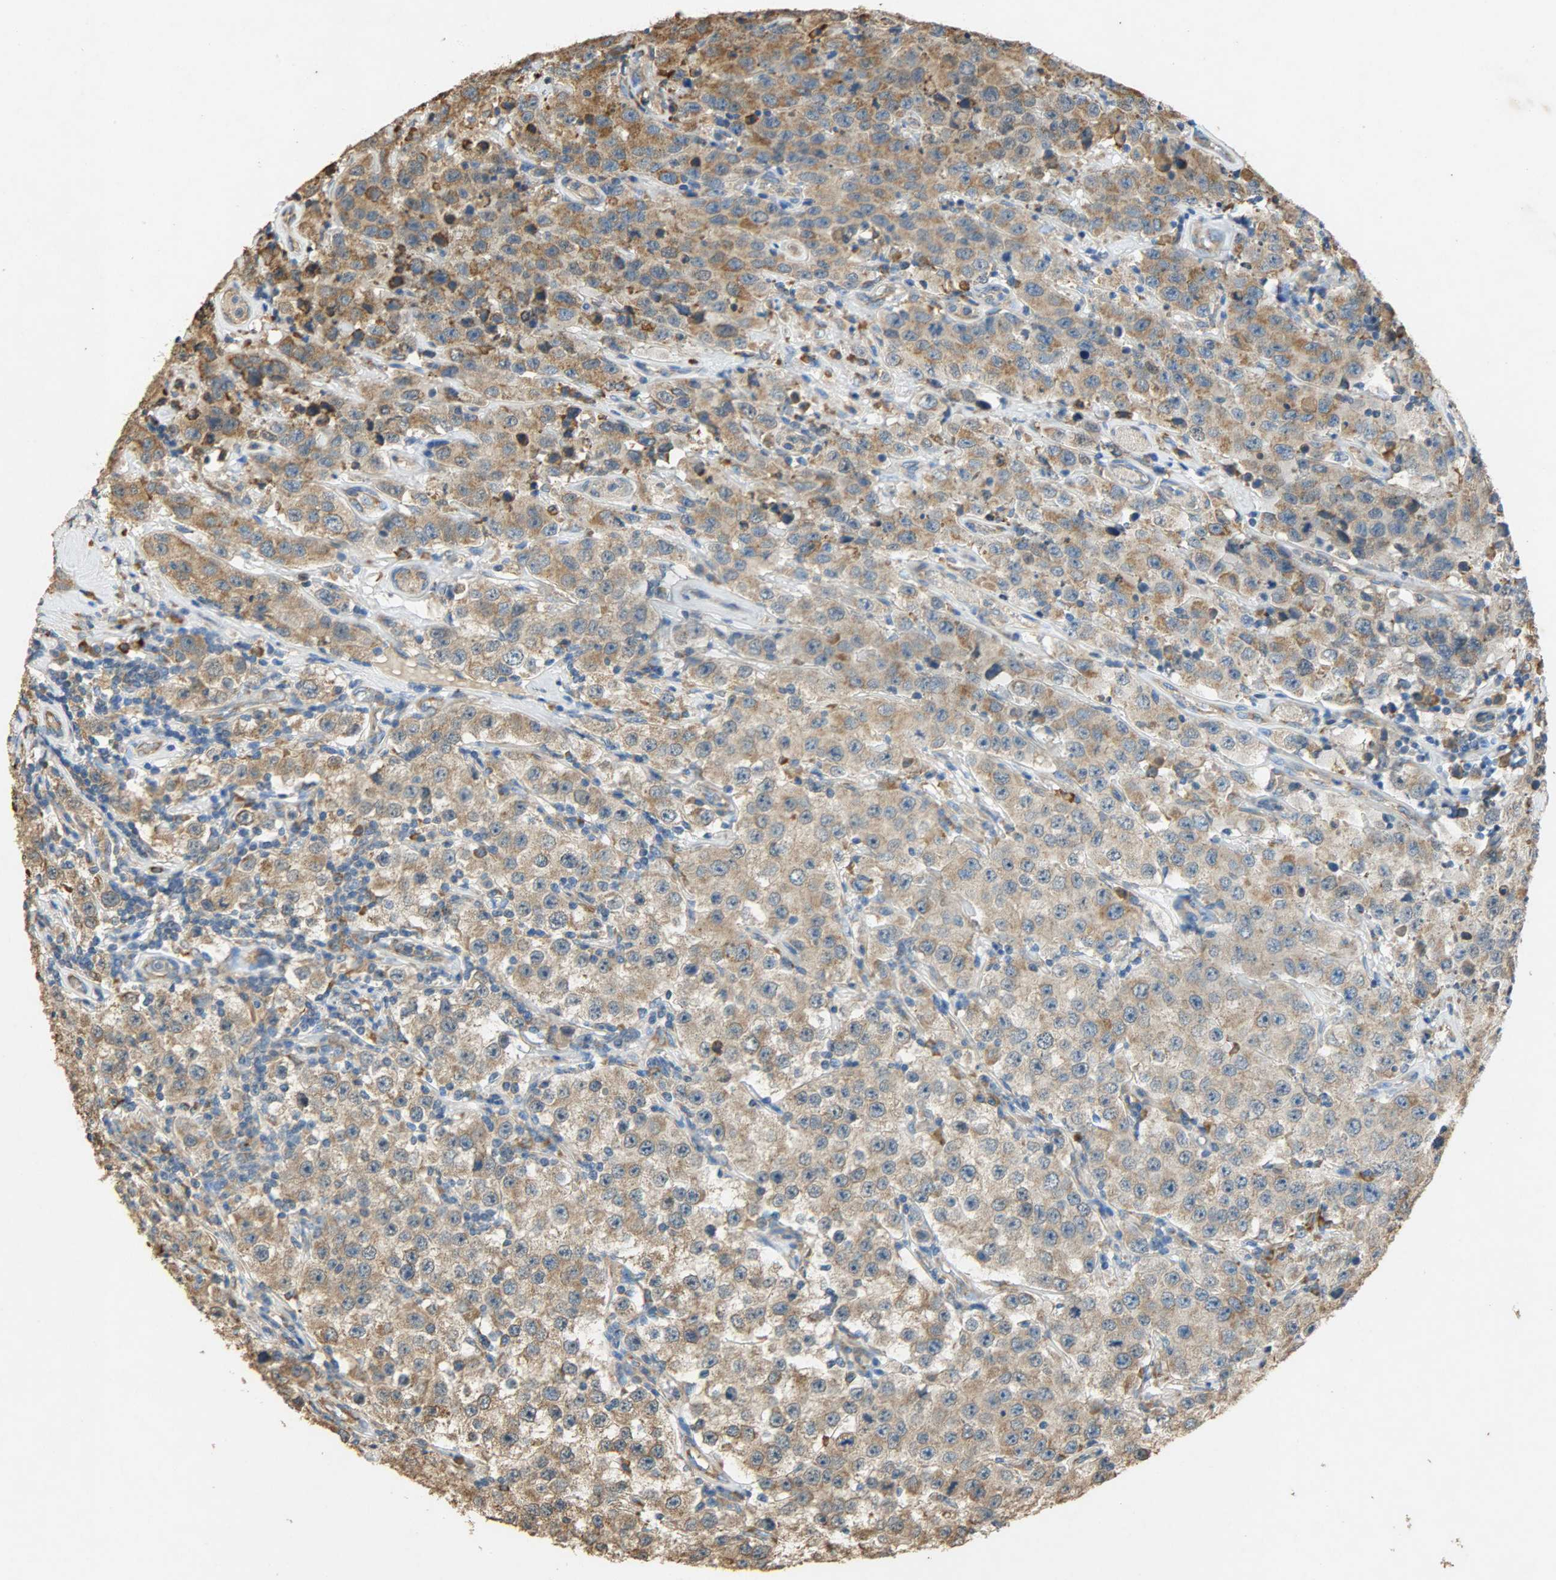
{"staining": {"intensity": "moderate", "quantity": ">75%", "location": "cytoplasmic/membranous"}, "tissue": "testis cancer", "cell_type": "Tumor cells", "image_type": "cancer", "snomed": [{"axis": "morphology", "description": "Seminoma, NOS"}, {"axis": "topography", "description": "Testis"}], "caption": "DAB immunohistochemical staining of testis cancer exhibits moderate cytoplasmic/membranous protein staining in about >75% of tumor cells.", "gene": "HSPA5", "patient": {"sex": "male", "age": 52}}